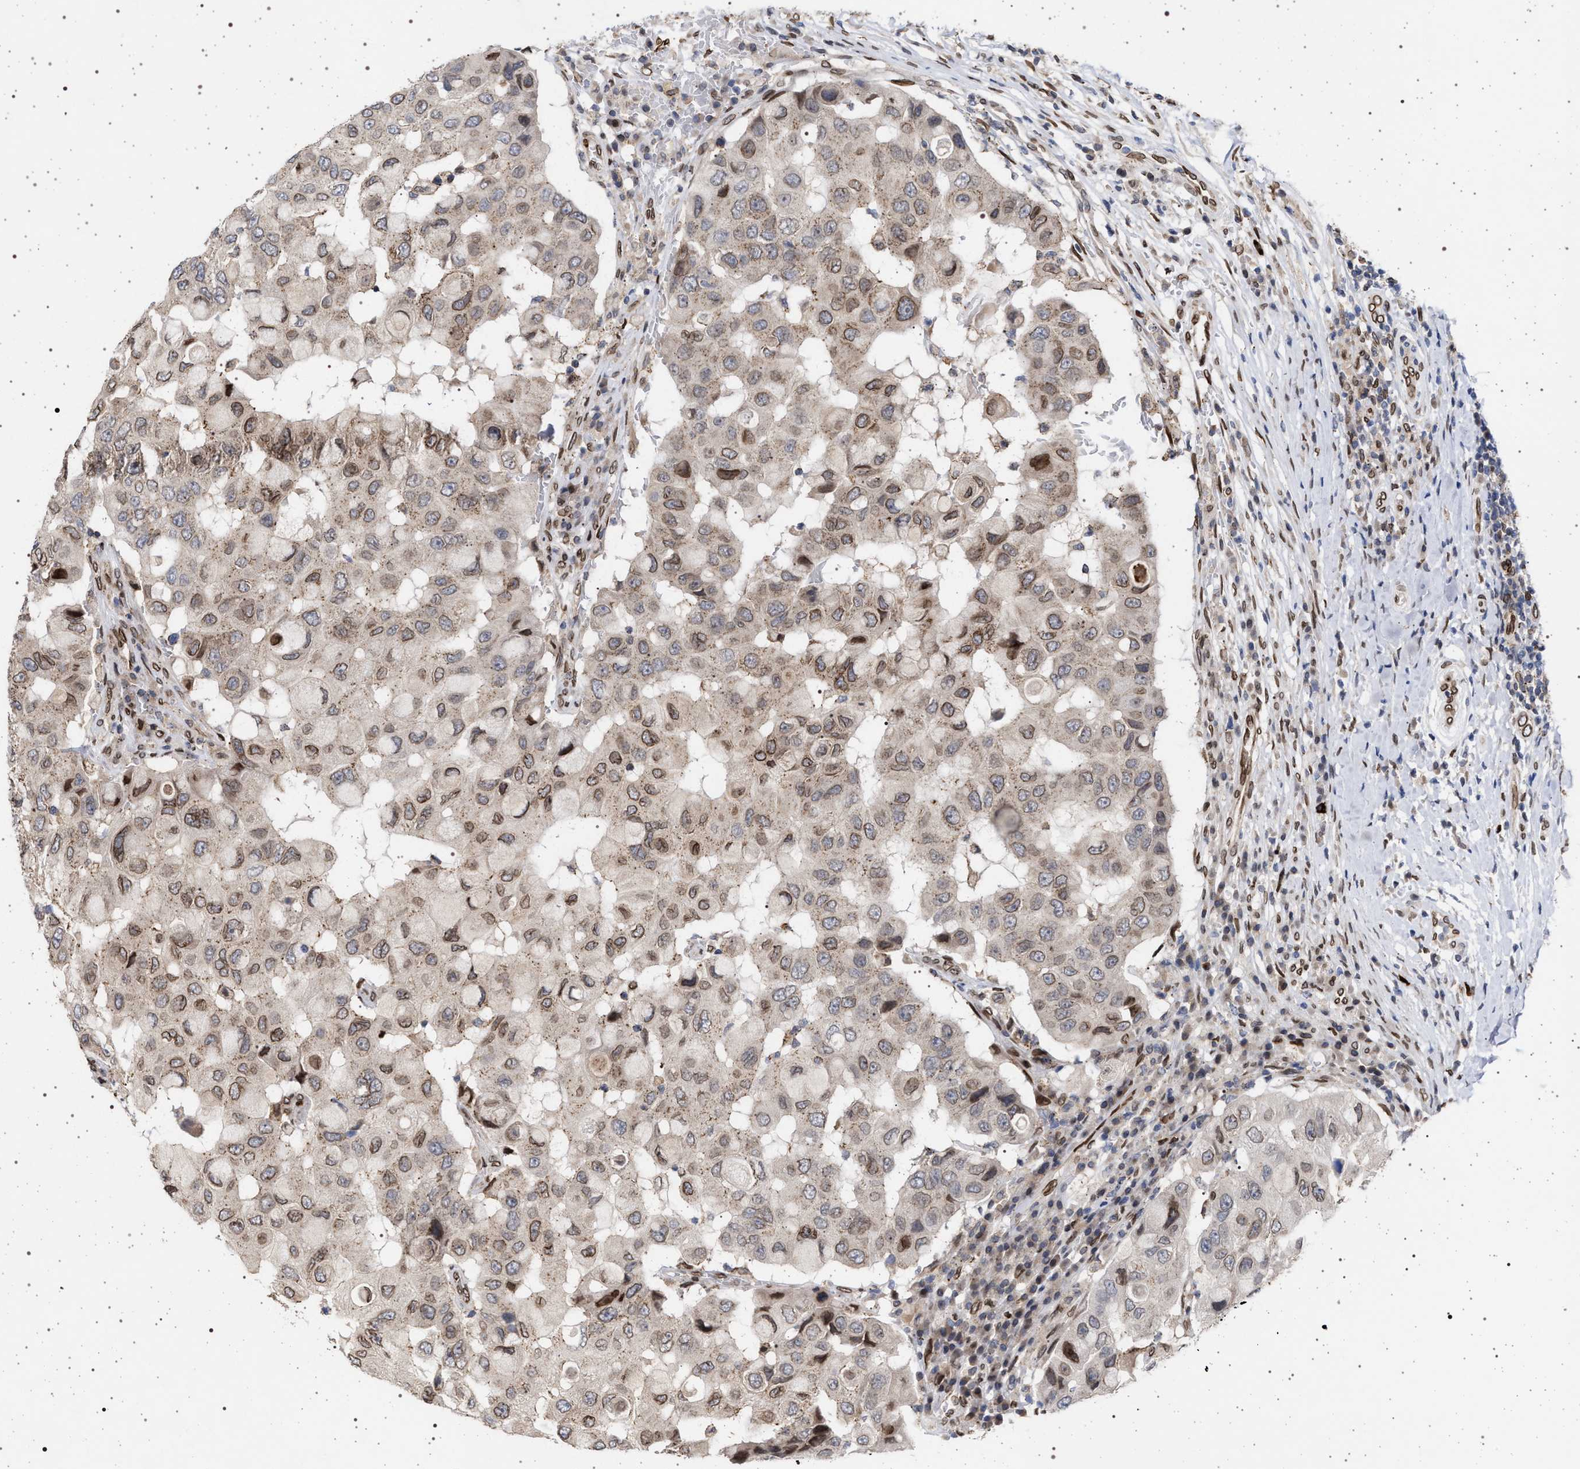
{"staining": {"intensity": "moderate", "quantity": "25%-75%", "location": "cytoplasmic/membranous,nuclear"}, "tissue": "breast cancer", "cell_type": "Tumor cells", "image_type": "cancer", "snomed": [{"axis": "morphology", "description": "Duct carcinoma"}, {"axis": "topography", "description": "Breast"}], "caption": "There is medium levels of moderate cytoplasmic/membranous and nuclear expression in tumor cells of breast invasive ductal carcinoma, as demonstrated by immunohistochemical staining (brown color).", "gene": "ING2", "patient": {"sex": "female", "age": 27}}